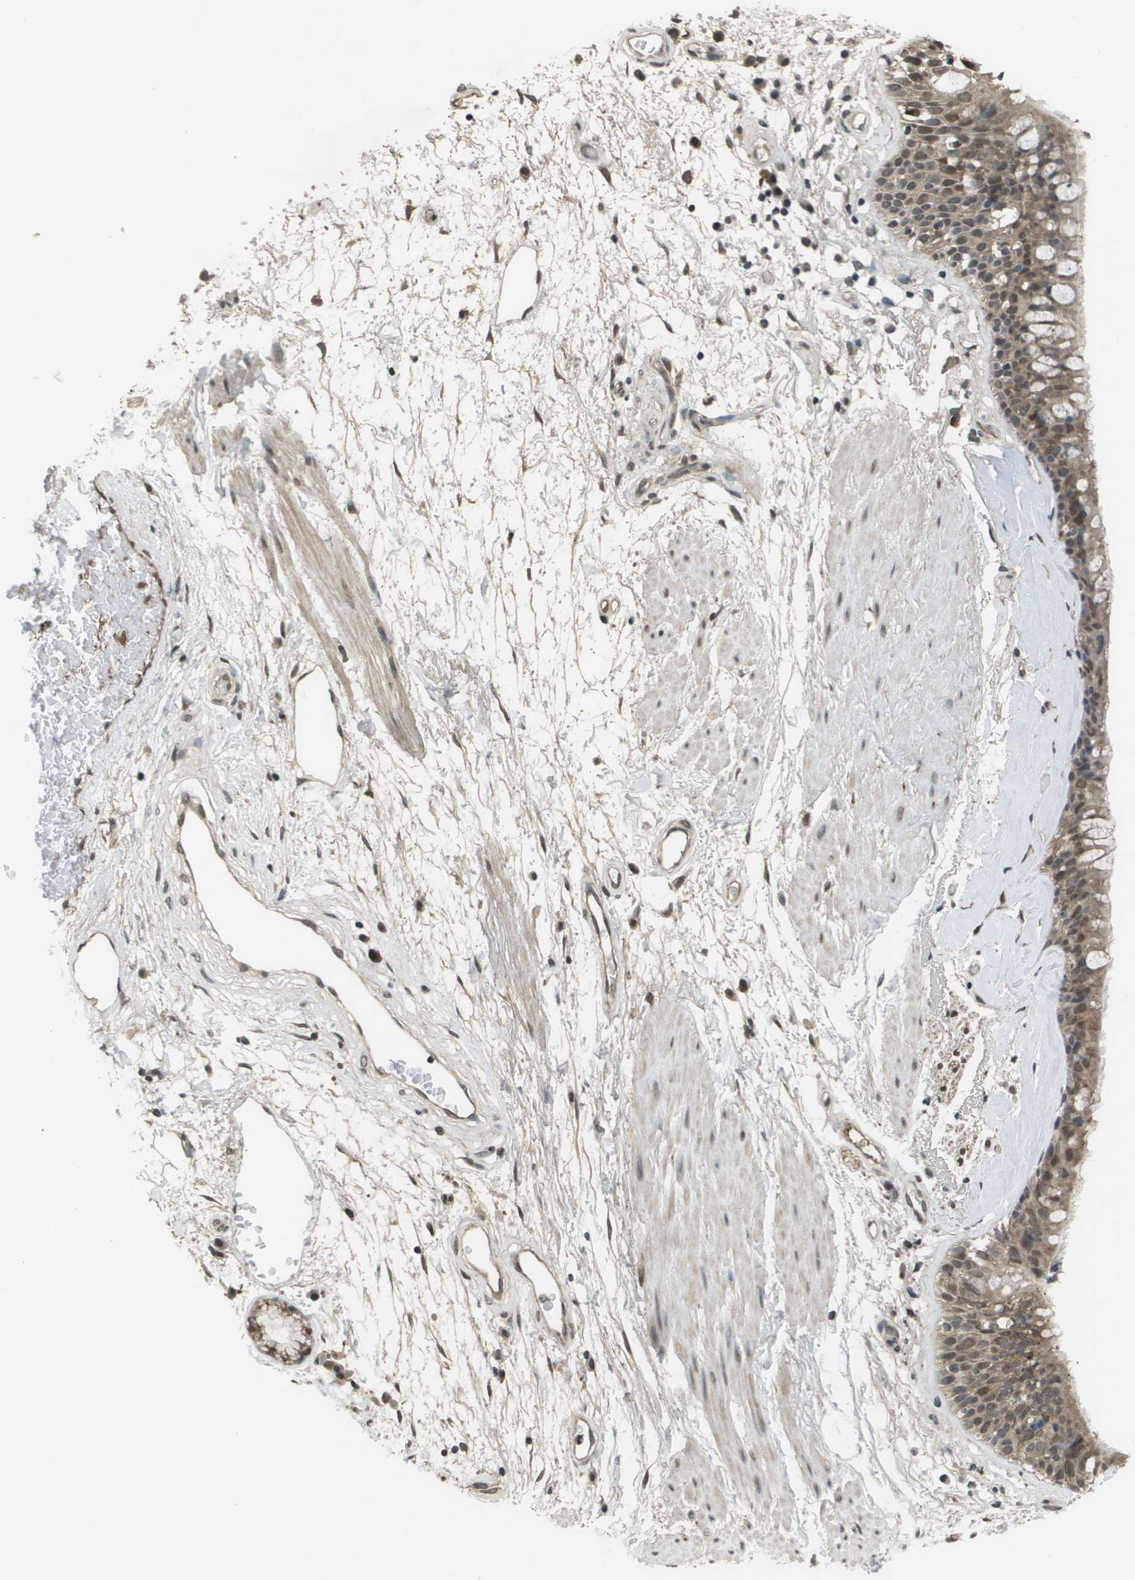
{"staining": {"intensity": "weak", "quantity": ">75%", "location": "cytoplasmic/membranous,nuclear"}, "tissue": "bronchus", "cell_type": "Respiratory epithelial cells", "image_type": "normal", "snomed": [{"axis": "morphology", "description": "Normal tissue, NOS"}, {"axis": "morphology", "description": "Adenocarcinoma, NOS"}, {"axis": "topography", "description": "Bronchus"}, {"axis": "topography", "description": "Lung"}], "caption": "Immunohistochemical staining of normal human bronchus reveals low levels of weak cytoplasmic/membranous,nuclear staining in about >75% of respiratory epithelial cells.", "gene": "NDRG2", "patient": {"sex": "female", "age": 54}}